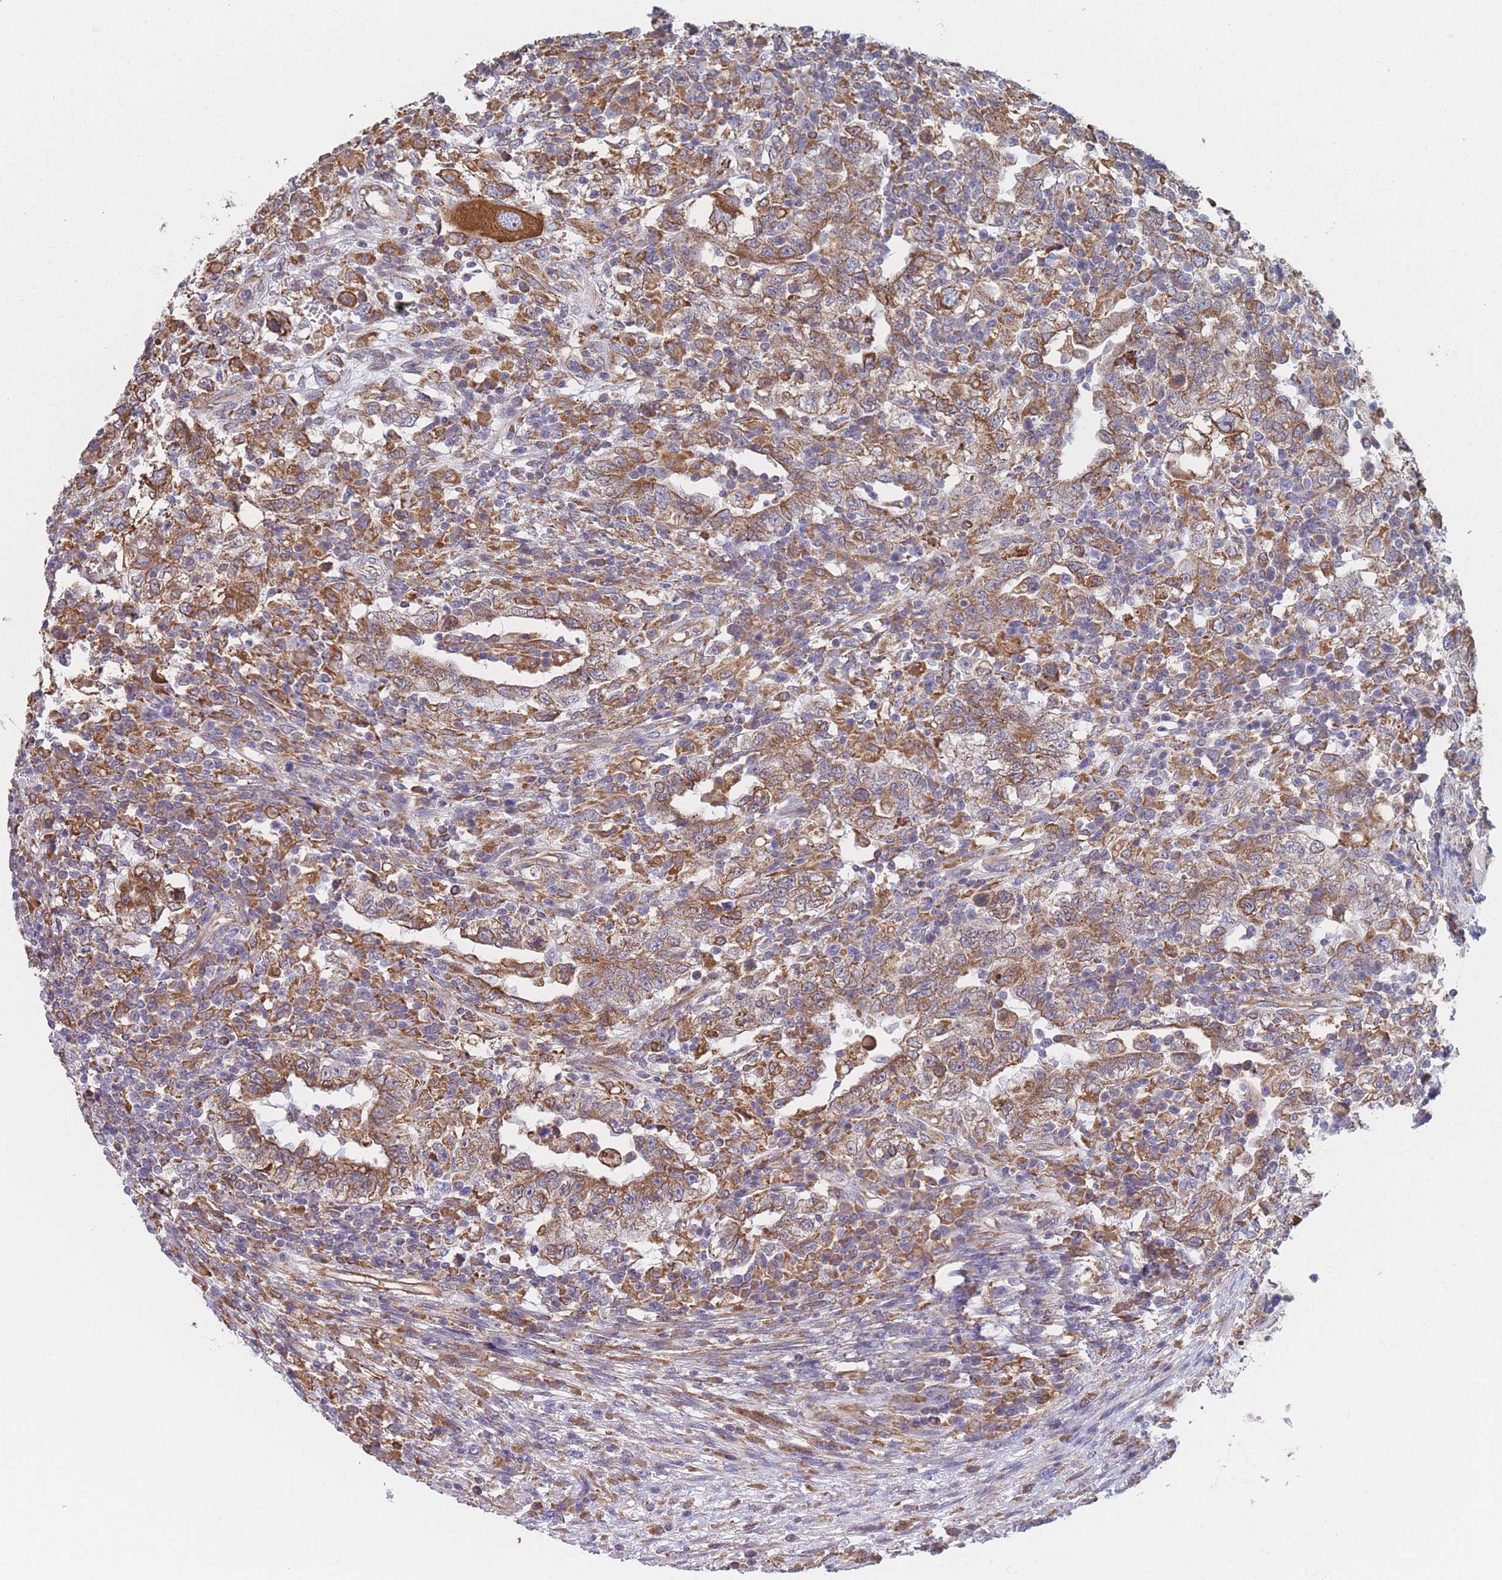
{"staining": {"intensity": "moderate", "quantity": ">75%", "location": "cytoplasmic/membranous"}, "tissue": "testis cancer", "cell_type": "Tumor cells", "image_type": "cancer", "snomed": [{"axis": "morphology", "description": "Carcinoma, Embryonal, NOS"}, {"axis": "topography", "description": "Testis"}], "caption": "Immunohistochemistry micrograph of neoplastic tissue: human embryonal carcinoma (testis) stained using immunohistochemistry displays medium levels of moderate protein expression localized specifically in the cytoplasmic/membranous of tumor cells, appearing as a cytoplasmic/membranous brown color.", "gene": "OR7C2", "patient": {"sex": "male", "age": 26}}